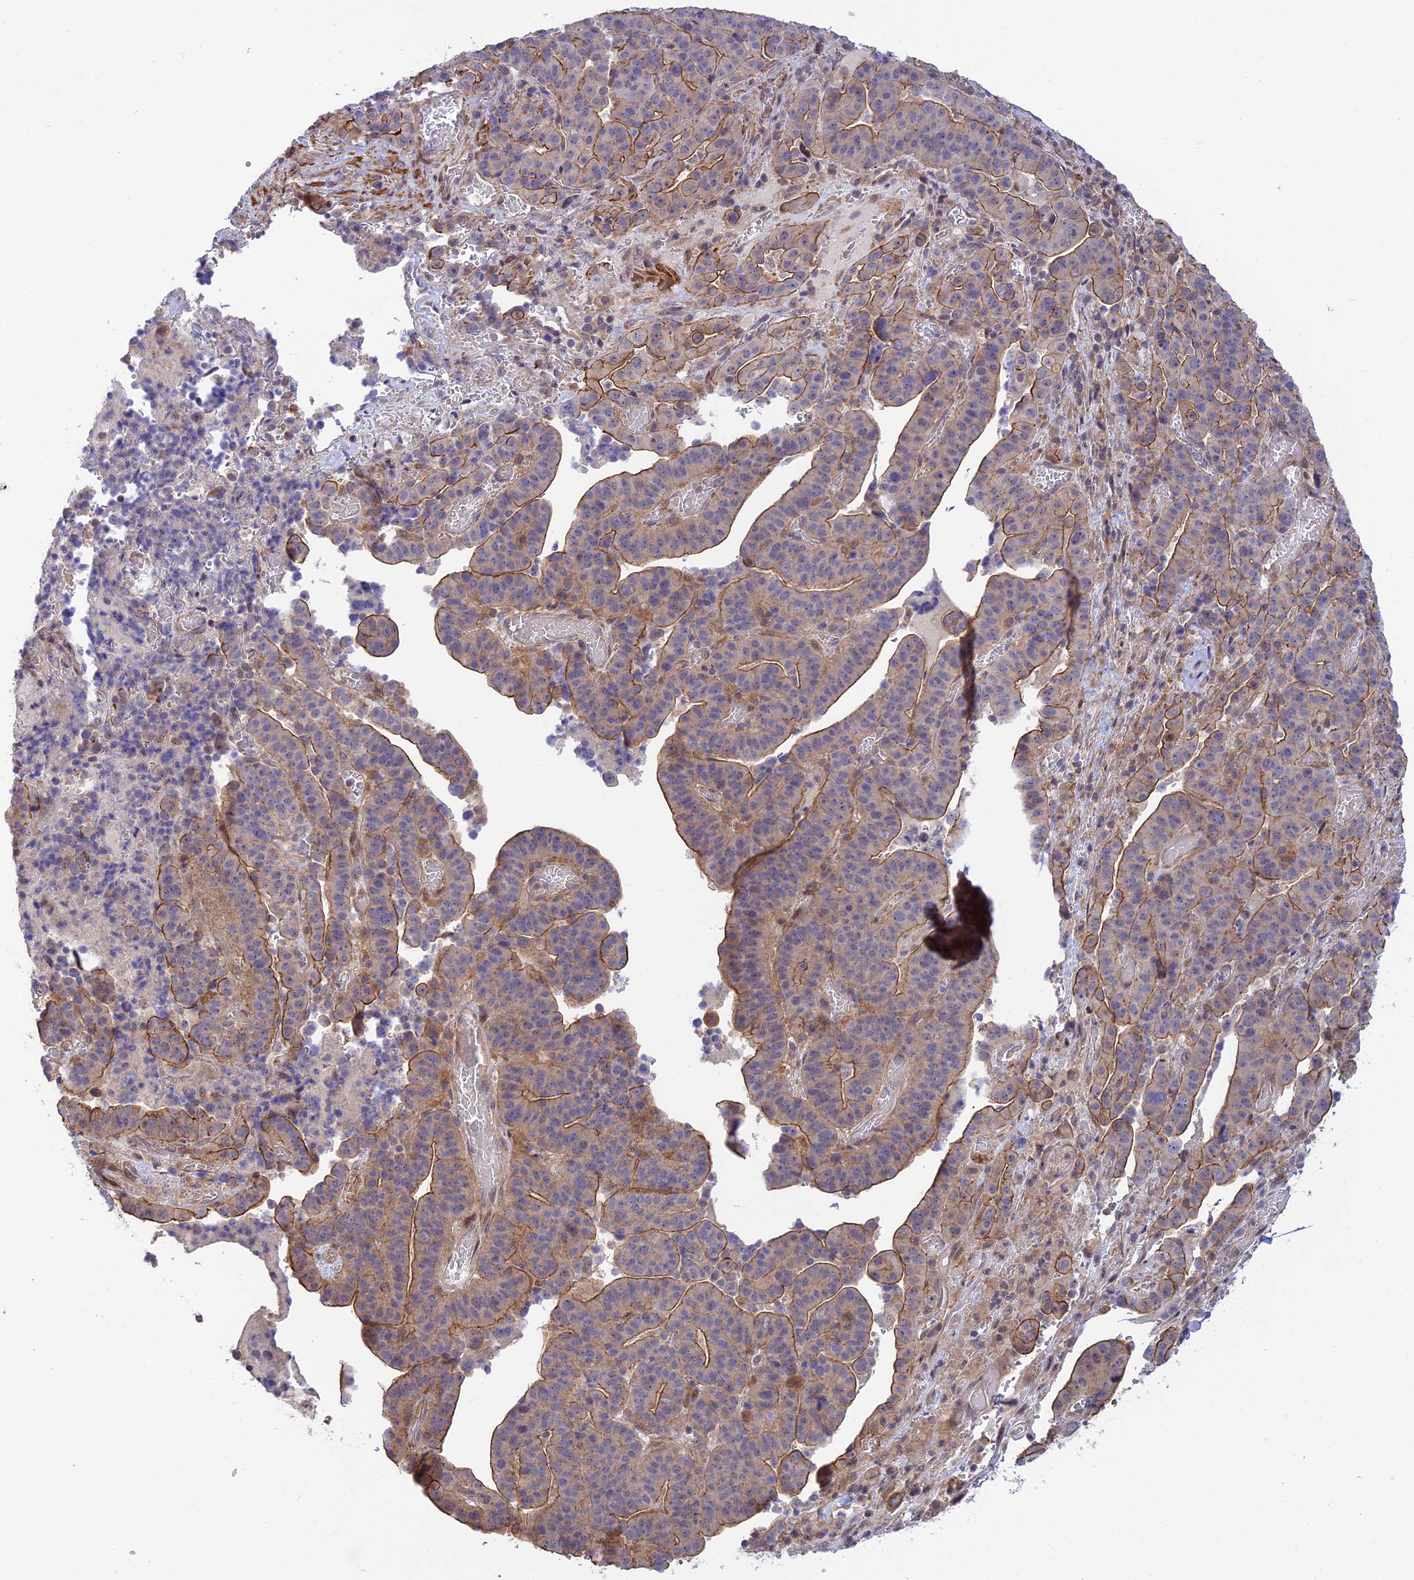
{"staining": {"intensity": "moderate", "quantity": ">75%", "location": "cytoplasmic/membranous"}, "tissue": "stomach cancer", "cell_type": "Tumor cells", "image_type": "cancer", "snomed": [{"axis": "morphology", "description": "Adenocarcinoma, NOS"}, {"axis": "topography", "description": "Stomach"}], "caption": "Immunohistochemical staining of human stomach cancer reveals medium levels of moderate cytoplasmic/membranous expression in approximately >75% of tumor cells.", "gene": "ZNF584", "patient": {"sex": "male", "age": 48}}